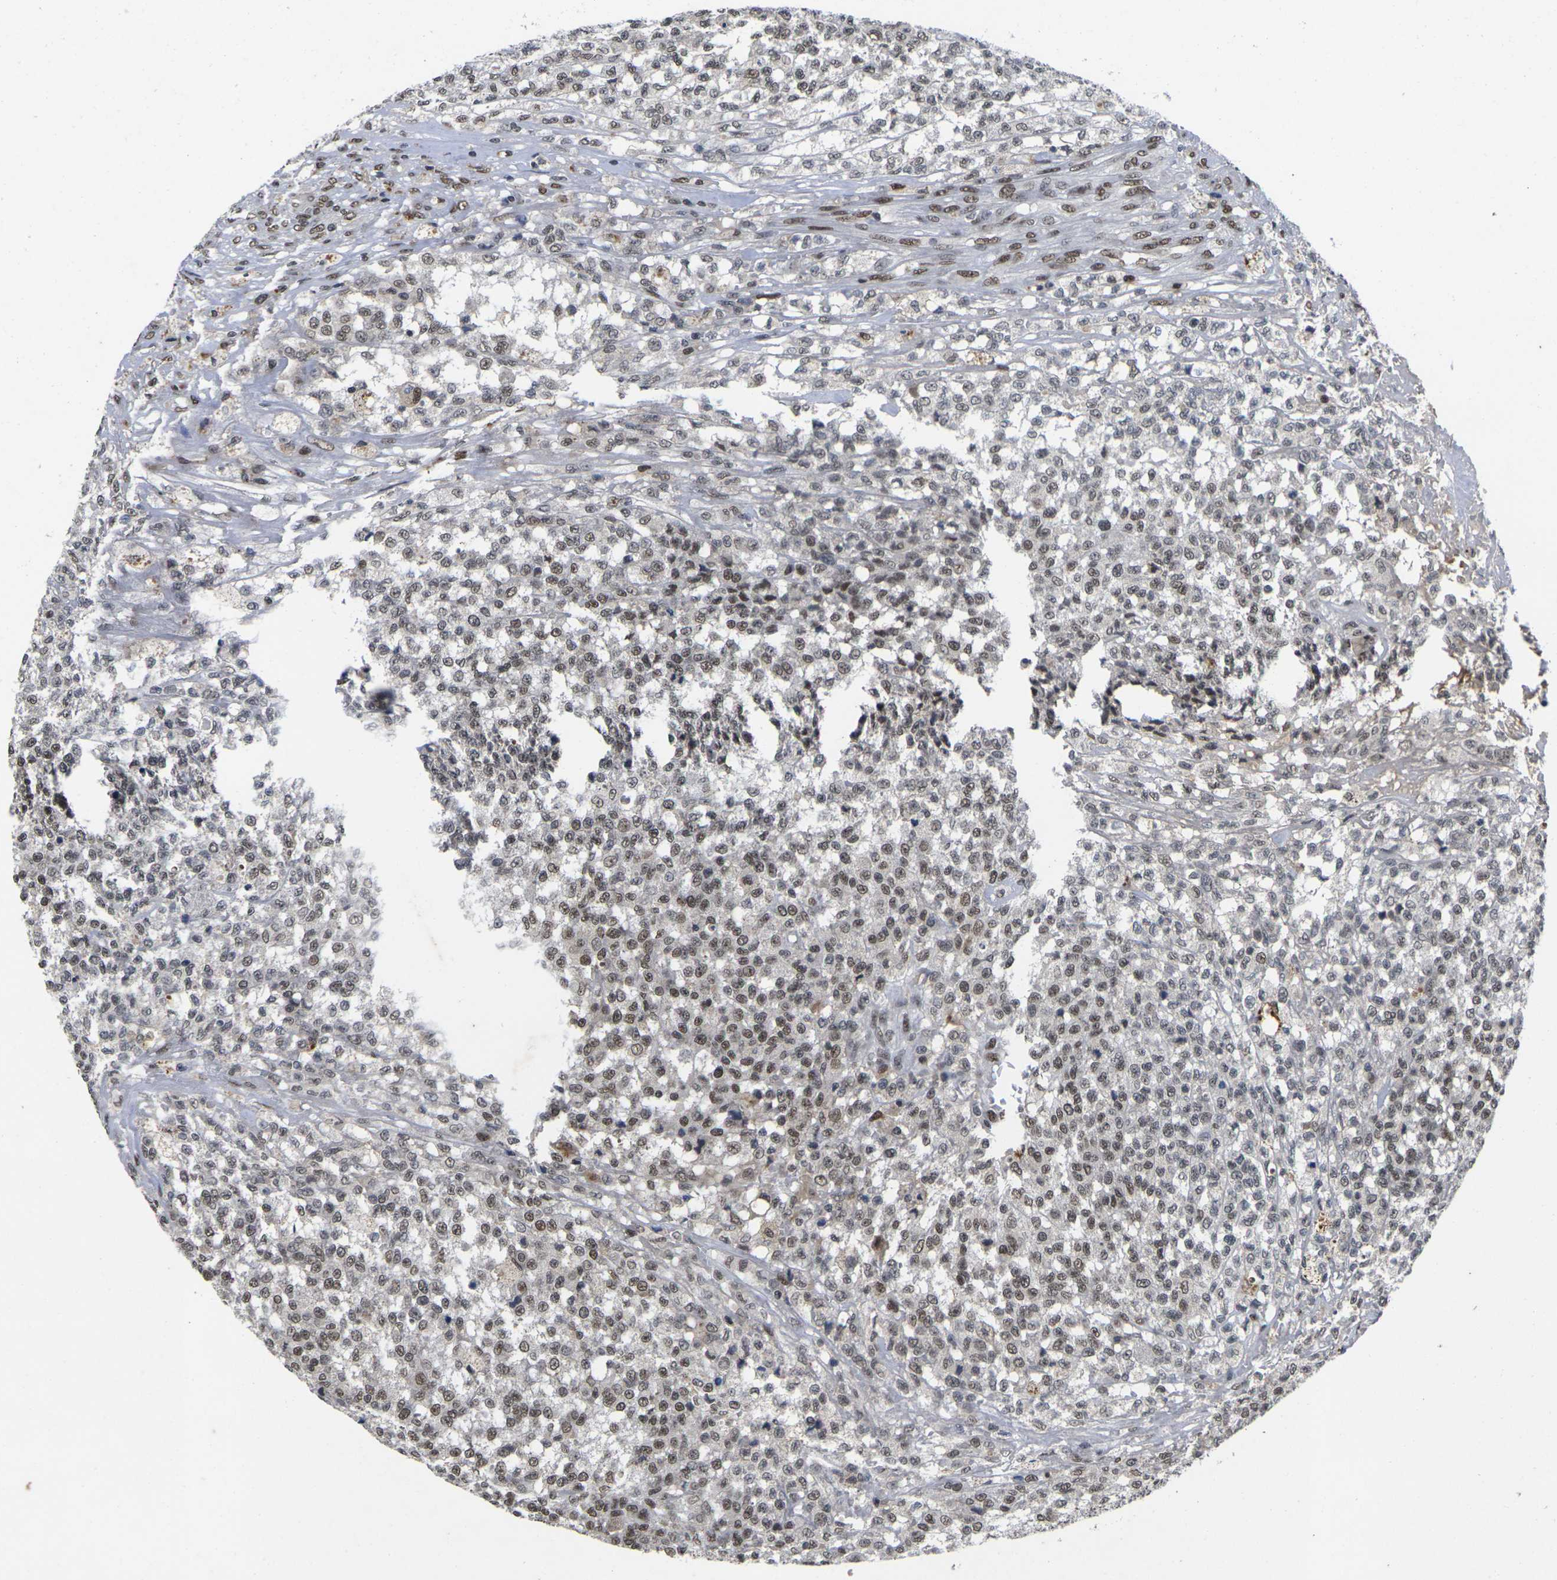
{"staining": {"intensity": "weak", "quantity": "25%-75%", "location": "nuclear"}, "tissue": "testis cancer", "cell_type": "Tumor cells", "image_type": "cancer", "snomed": [{"axis": "morphology", "description": "Seminoma, NOS"}, {"axis": "topography", "description": "Testis"}], "caption": "A brown stain highlights weak nuclear expression of a protein in testis seminoma tumor cells.", "gene": "GTF2E1", "patient": {"sex": "male", "age": 59}}